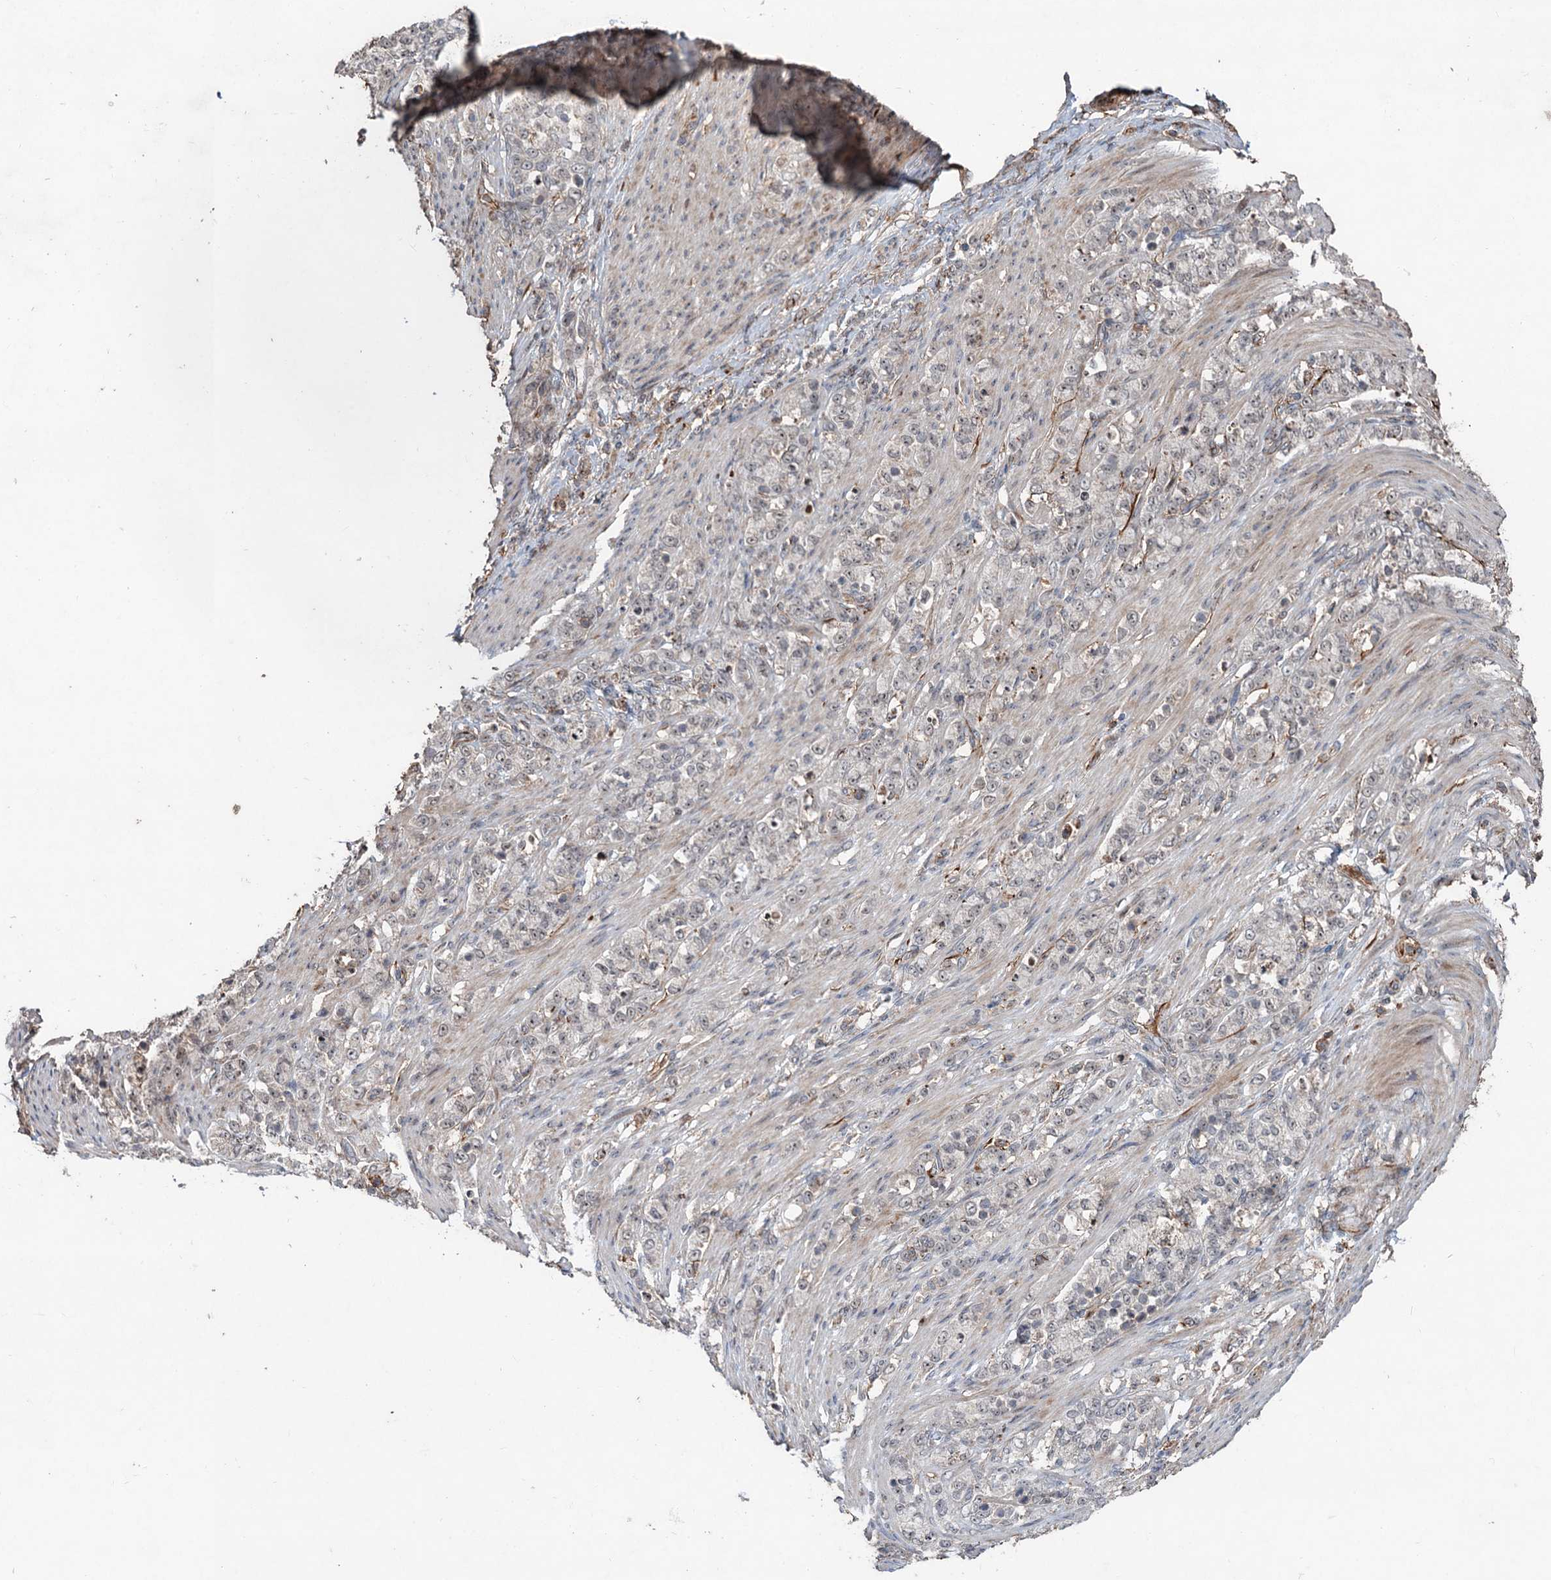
{"staining": {"intensity": "negative", "quantity": "none", "location": "none"}, "tissue": "stomach cancer", "cell_type": "Tumor cells", "image_type": "cancer", "snomed": [{"axis": "morphology", "description": "Adenocarcinoma, NOS"}, {"axis": "topography", "description": "Stomach"}], "caption": "This is a photomicrograph of IHC staining of stomach cancer (adenocarcinoma), which shows no positivity in tumor cells. (DAB immunohistochemistry, high magnification).", "gene": "TMA16", "patient": {"sex": "female", "age": 79}}